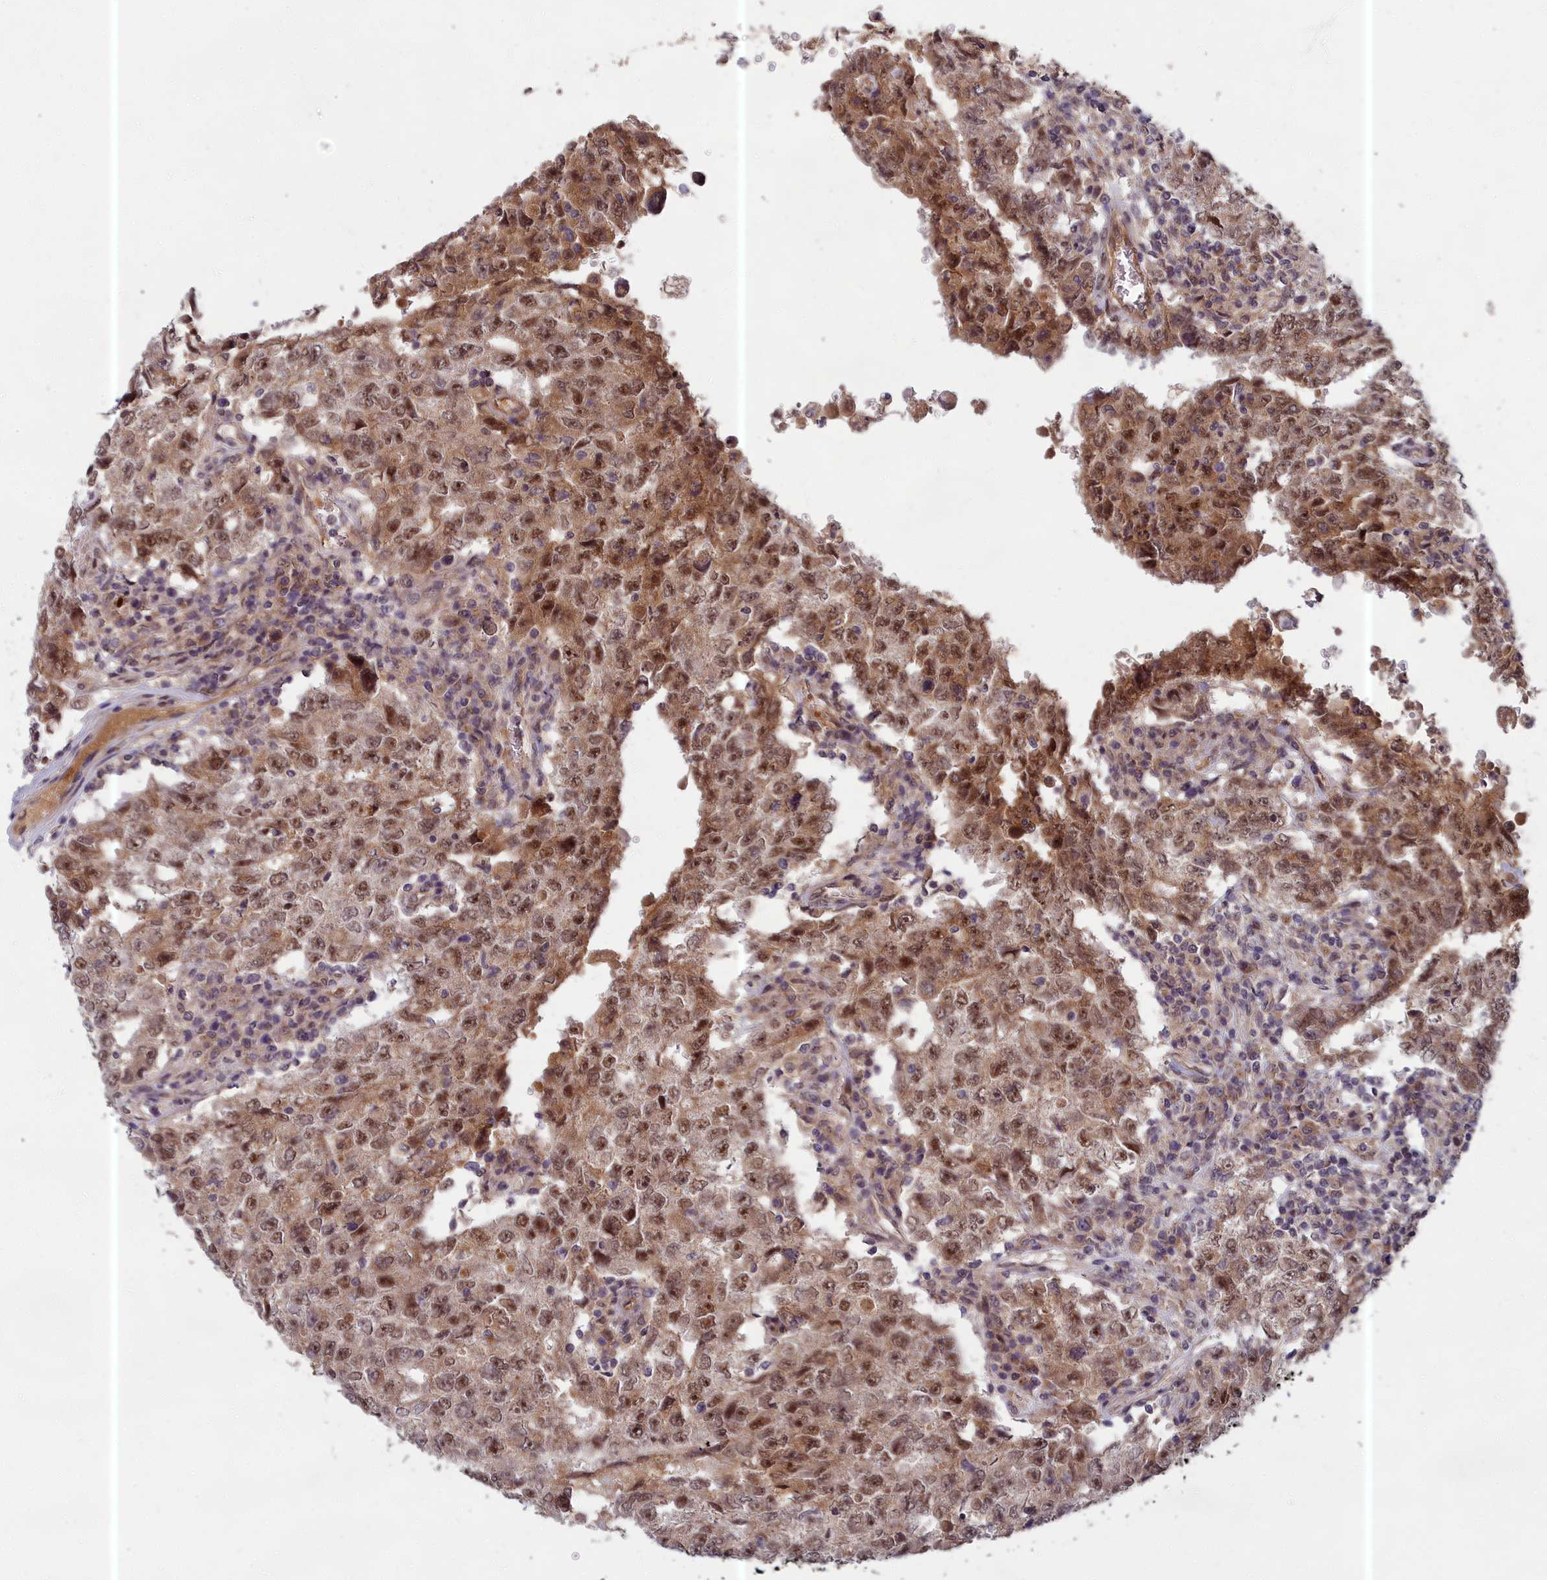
{"staining": {"intensity": "moderate", "quantity": ">75%", "location": "cytoplasmic/membranous,nuclear"}, "tissue": "testis cancer", "cell_type": "Tumor cells", "image_type": "cancer", "snomed": [{"axis": "morphology", "description": "Carcinoma, Embryonal, NOS"}, {"axis": "topography", "description": "Testis"}], "caption": "Tumor cells exhibit medium levels of moderate cytoplasmic/membranous and nuclear expression in approximately >75% of cells in testis cancer (embryonal carcinoma).", "gene": "EARS2", "patient": {"sex": "male", "age": 26}}